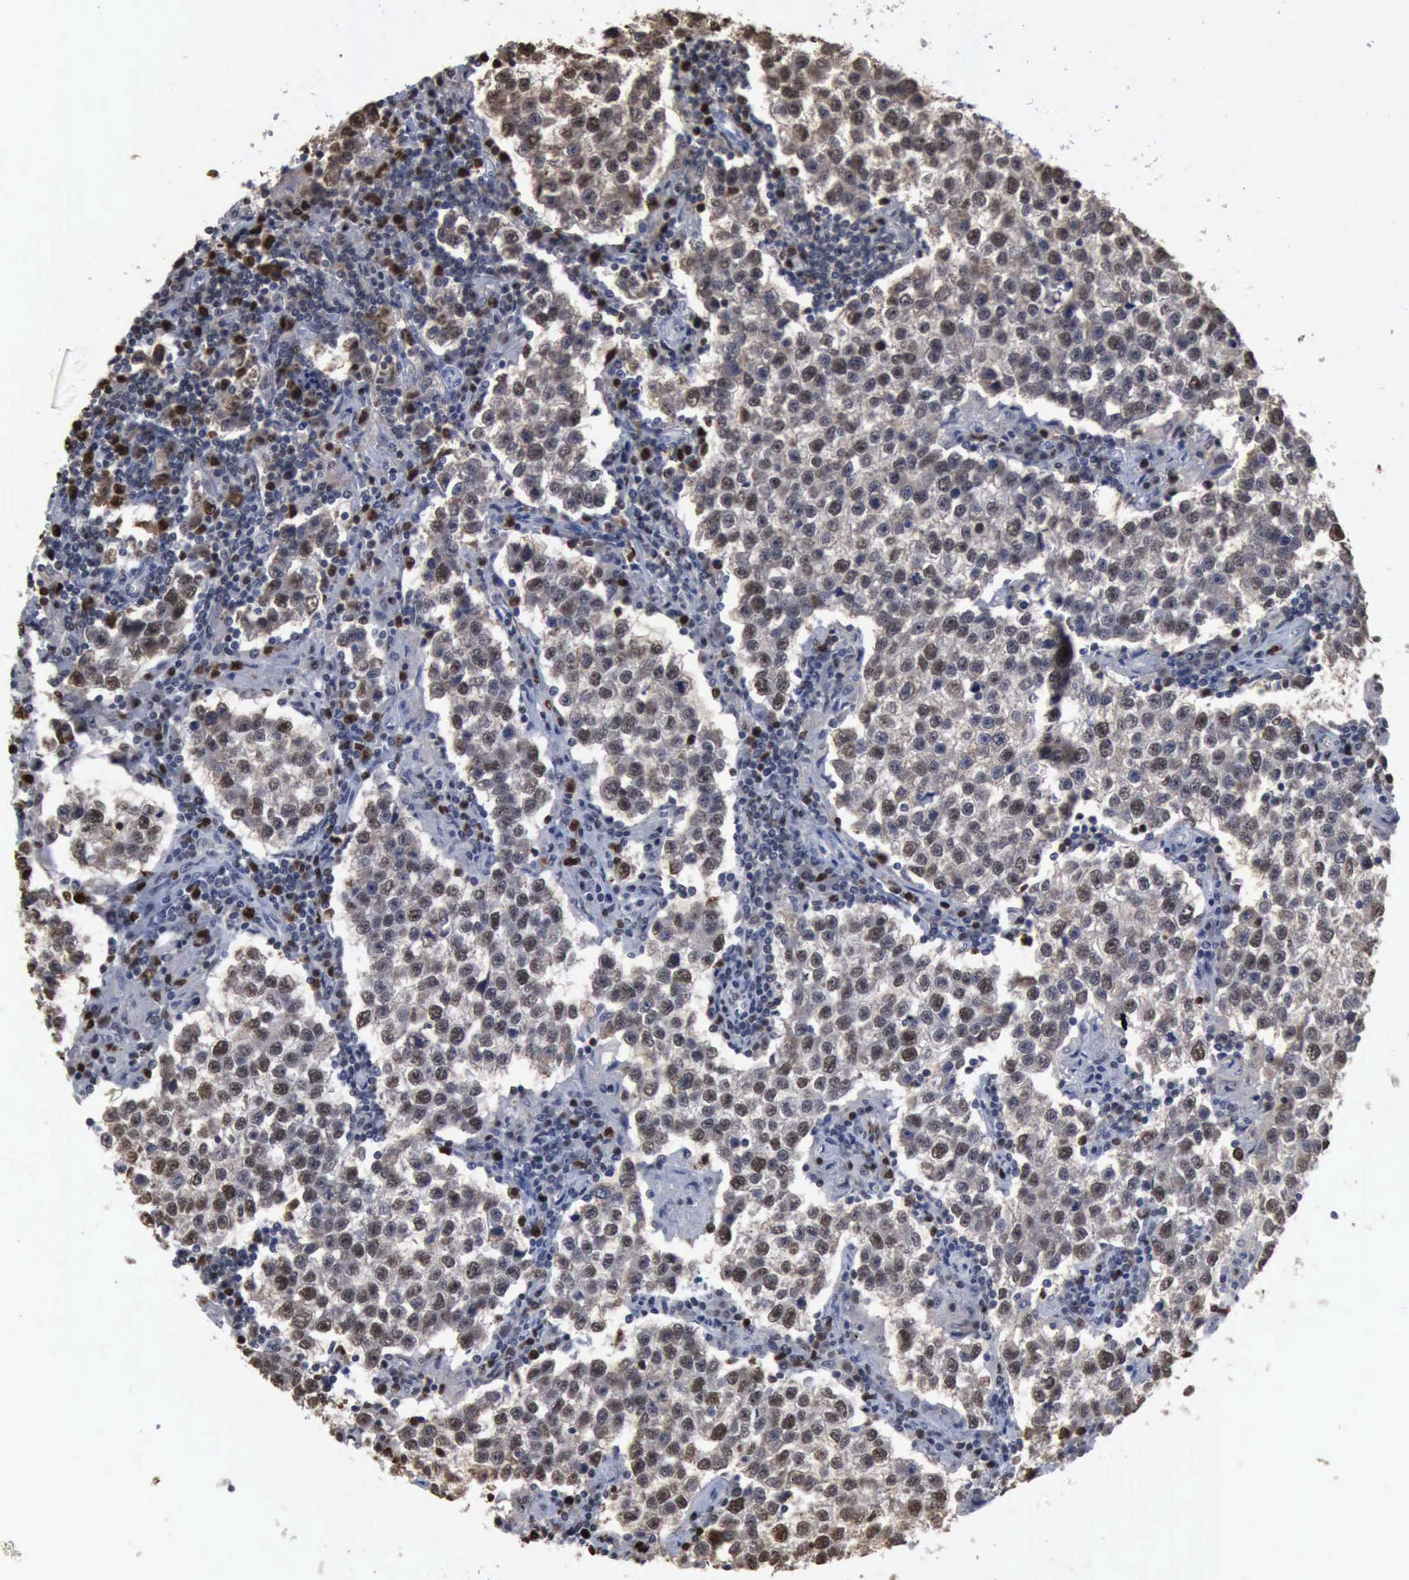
{"staining": {"intensity": "moderate", "quantity": "25%-75%", "location": "nuclear"}, "tissue": "testis cancer", "cell_type": "Tumor cells", "image_type": "cancer", "snomed": [{"axis": "morphology", "description": "Seminoma, NOS"}, {"axis": "topography", "description": "Testis"}], "caption": "Protein staining exhibits moderate nuclear positivity in approximately 25%-75% of tumor cells in testis cancer. (DAB (3,3'-diaminobenzidine) IHC with brightfield microscopy, high magnification).", "gene": "PCNA", "patient": {"sex": "male", "age": 36}}